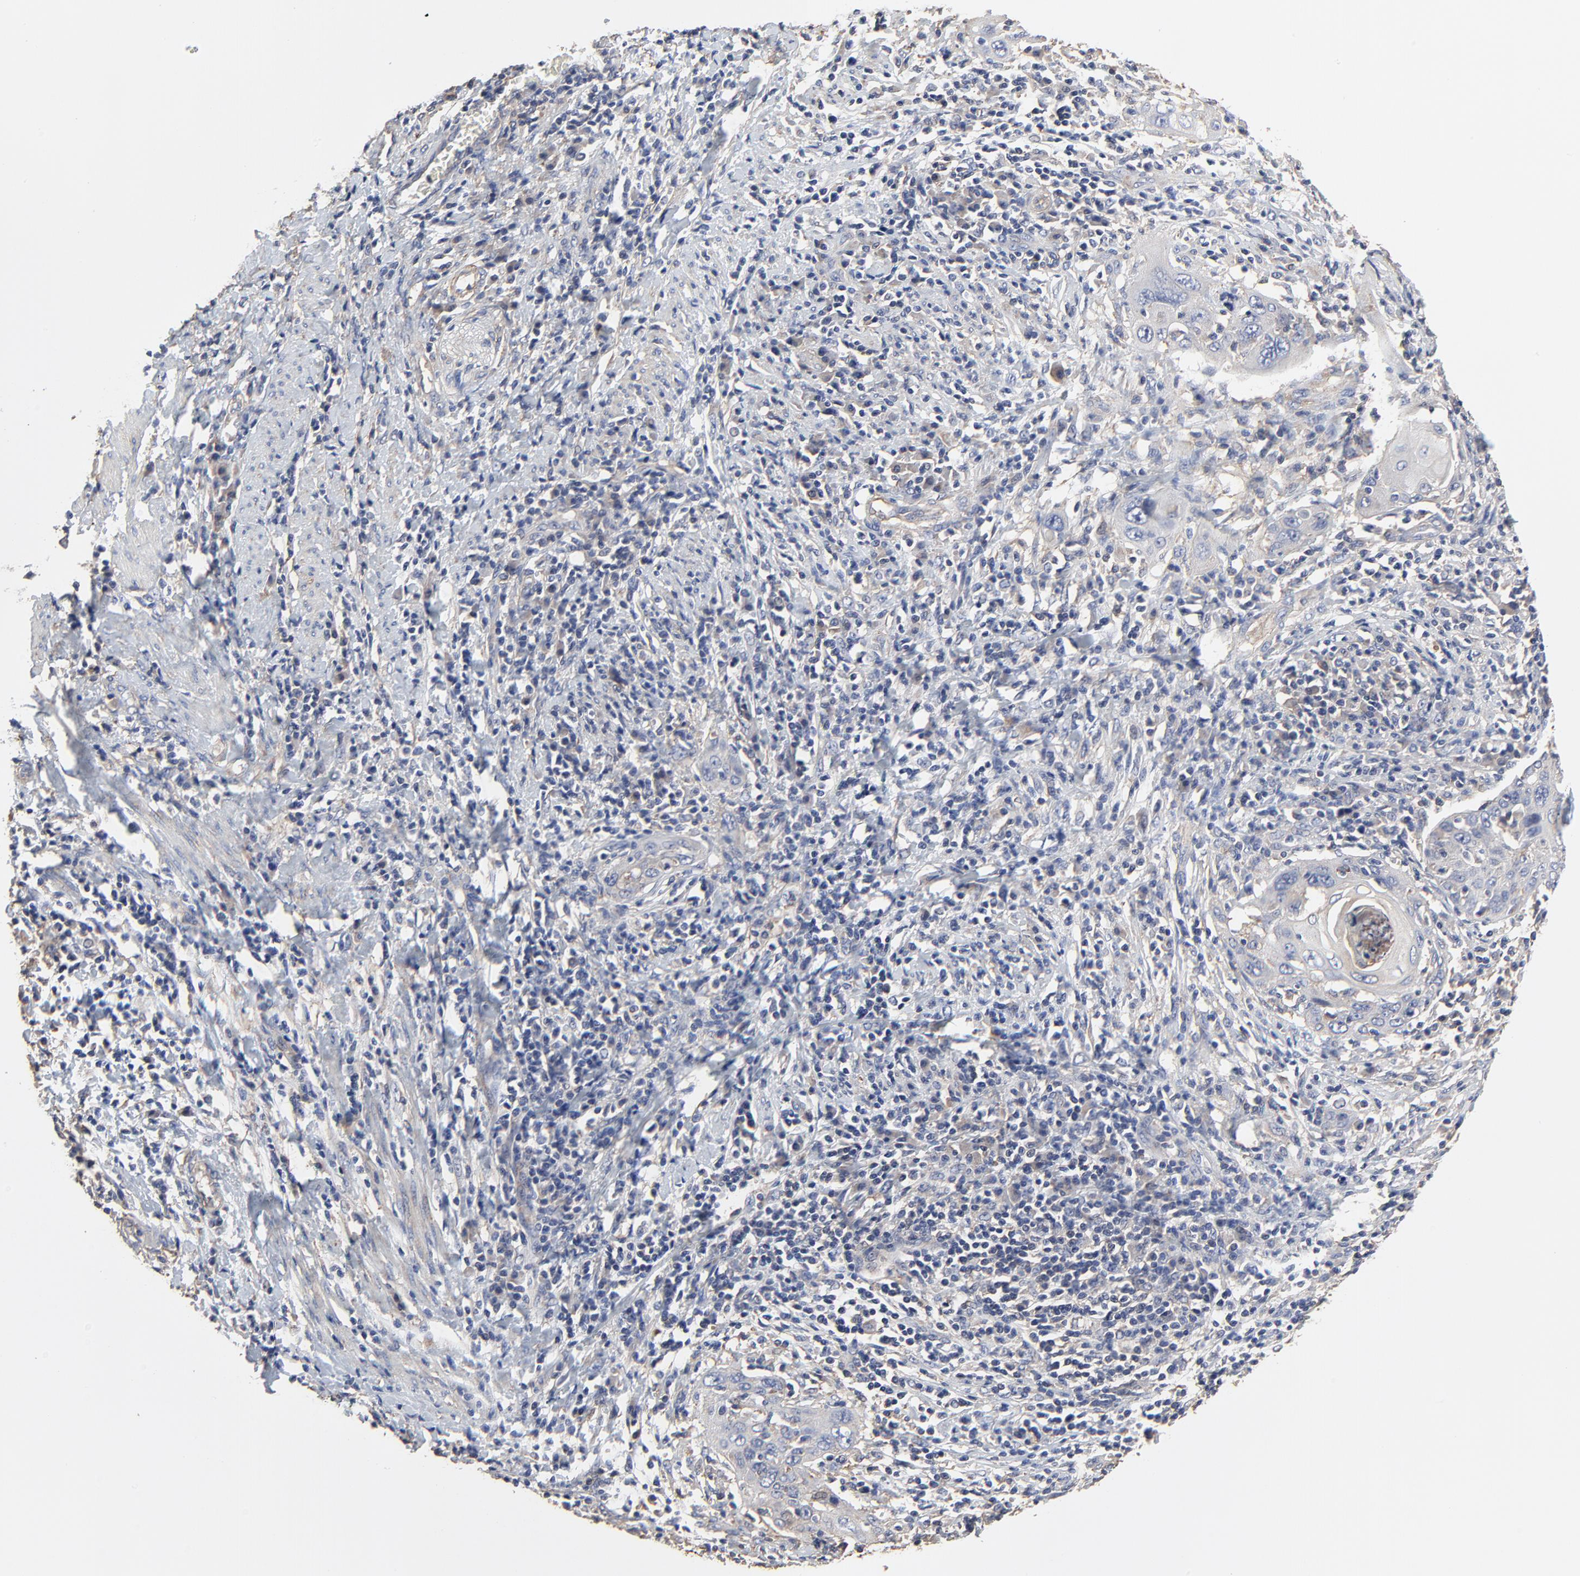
{"staining": {"intensity": "weak", "quantity": ">75%", "location": "cytoplasmic/membranous"}, "tissue": "cervical cancer", "cell_type": "Tumor cells", "image_type": "cancer", "snomed": [{"axis": "morphology", "description": "Squamous cell carcinoma, NOS"}, {"axis": "topography", "description": "Cervix"}], "caption": "IHC photomicrograph of human squamous cell carcinoma (cervical) stained for a protein (brown), which reveals low levels of weak cytoplasmic/membranous expression in about >75% of tumor cells.", "gene": "NXF3", "patient": {"sex": "female", "age": 54}}